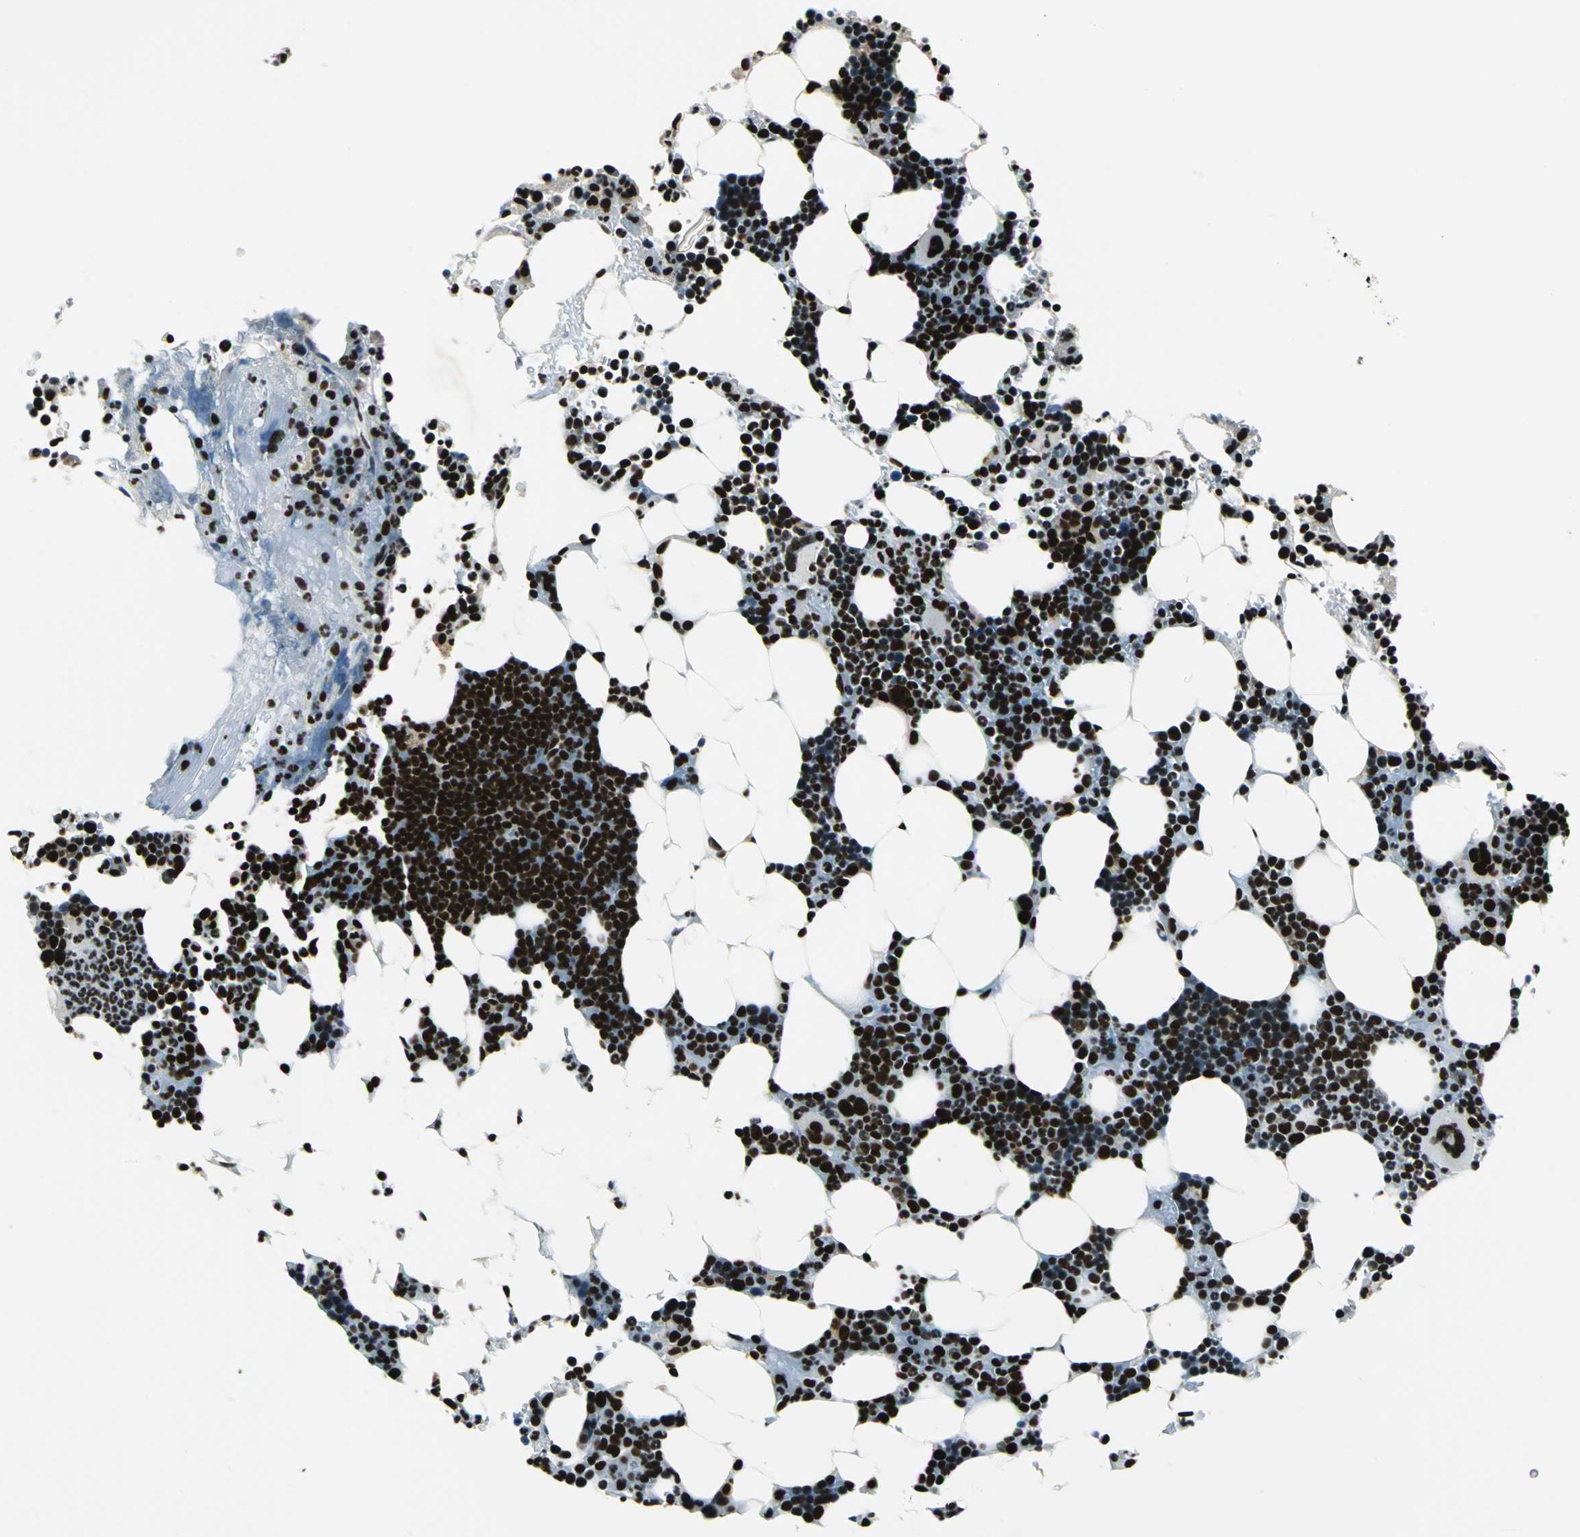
{"staining": {"intensity": "strong", "quantity": ">75%", "location": "nuclear"}, "tissue": "bone marrow", "cell_type": "Hematopoietic cells", "image_type": "normal", "snomed": [{"axis": "morphology", "description": "Normal tissue, NOS"}, {"axis": "topography", "description": "Bone marrow"}], "caption": "Immunohistochemistry (IHC) of unremarkable human bone marrow reveals high levels of strong nuclear expression in about >75% of hematopoietic cells. (brown staining indicates protein expression, while blue staining denotes nuclei).", "gene": "BCLAF1", "patient": {"sex": "female", "age": 73}}